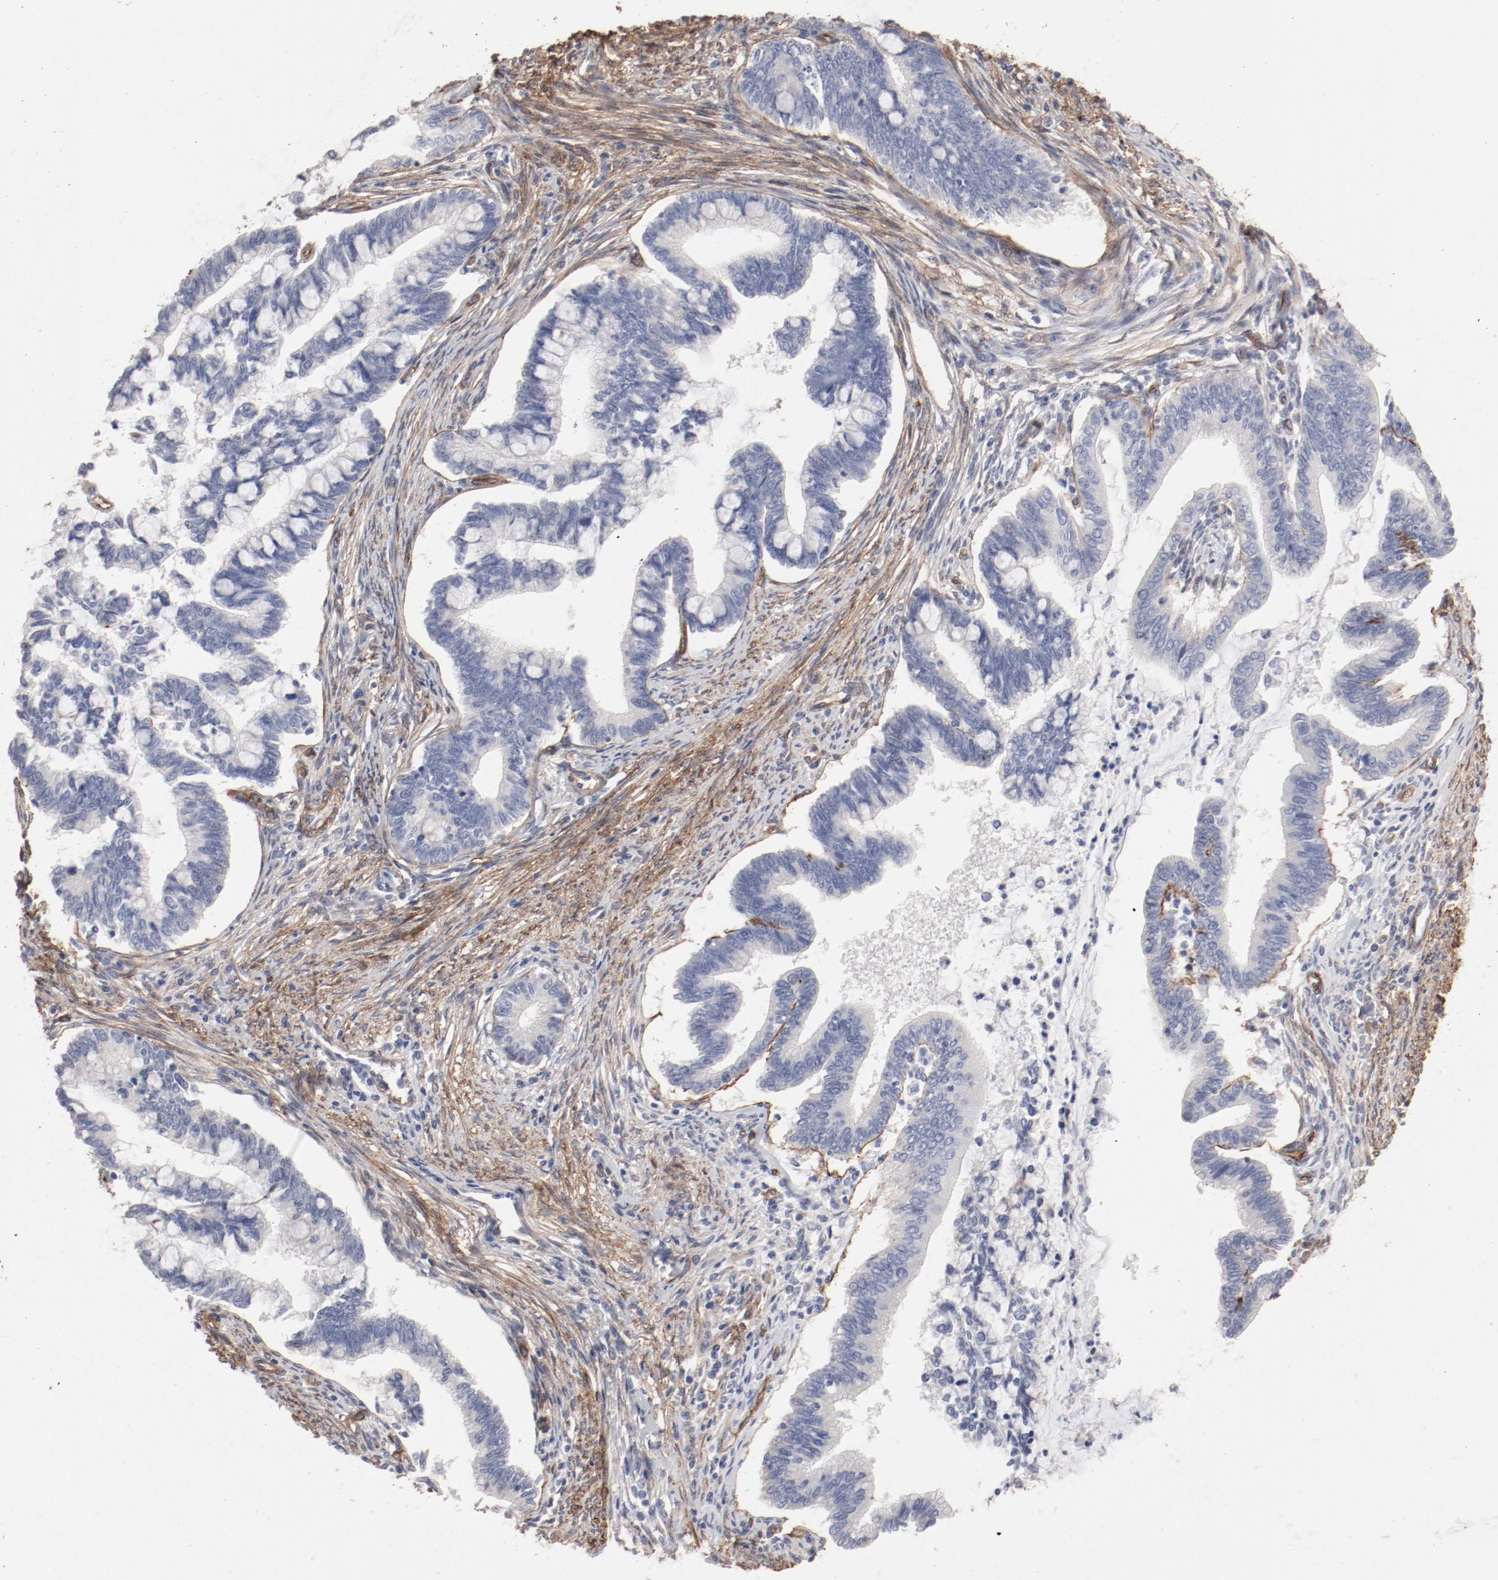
{"staining": {"intensity": "negative", "quantity": "none", "location": "none"}, "tissue": "cervical cancer", "cell_type": "Tumor cells", "image_type": "cancer", "snomed": [{"axis": "morphology", "description": "Adenocarcinoma, NOS"}, {"axis": "topography", "description": "Cervix"}], "caption": "This micrograph is of cervical adenocarcinoma stained with IHC to label a protein in brown with the nuclei are counter-stained blue. There is no positivity in tumor cells.", "gene": "MAGED4", "patient": {"sex": "female", "age": 36}}